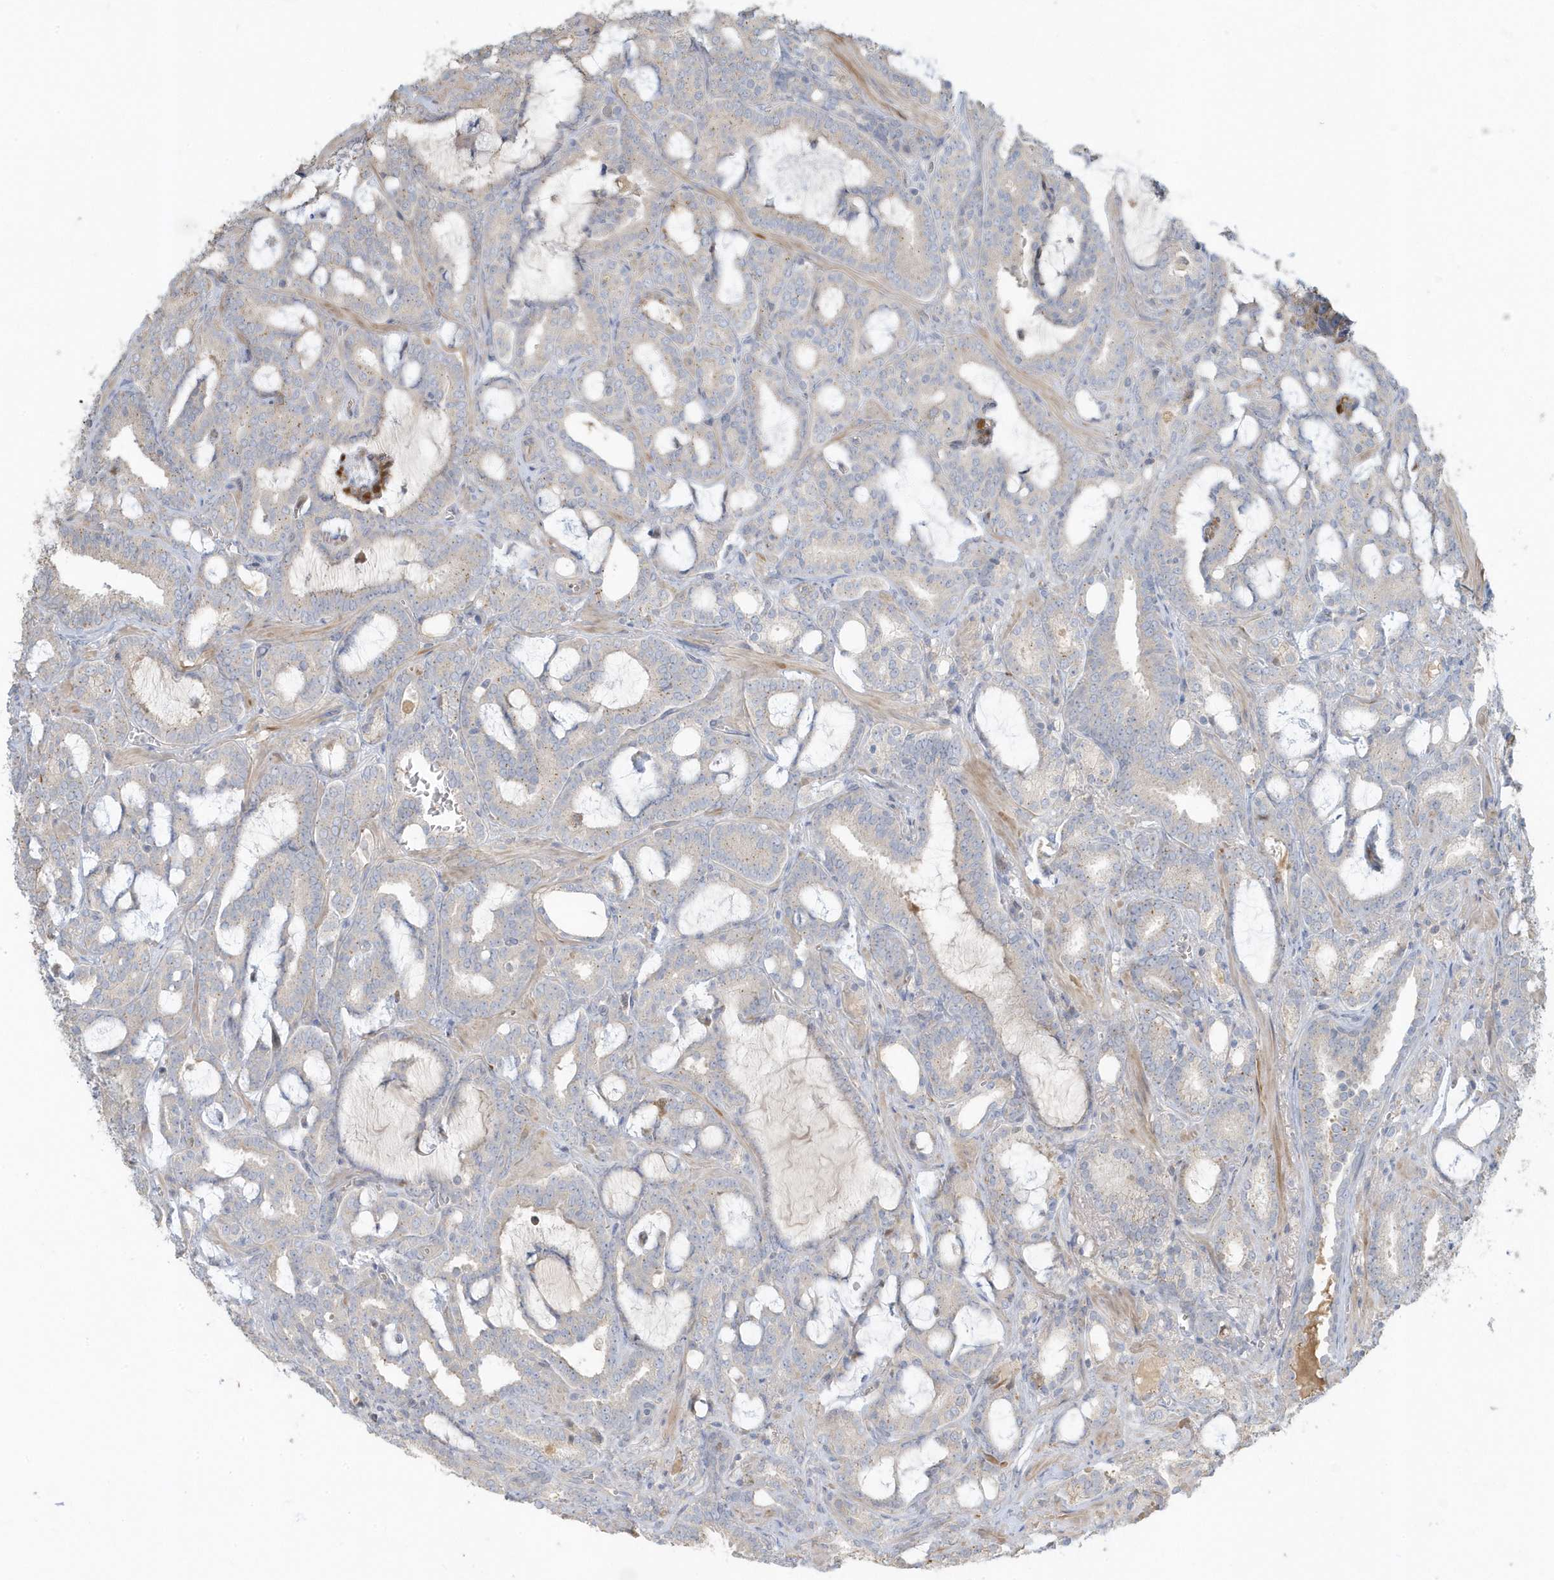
{"staining": {"intensity": "negative", "quantity": "none", "location": "none"}, "tissue": "prostate cancer", "cell_type": "Tumor cells", "image_type": "cancer", "snomed": [{"axis": "morphology", "description": "Adenocarcinoma, High grade"}, {"axis": "topography", "description": "Prostate and seminal vesicle, NOS"}], "caption": "A histopathology image of high-grade adenocarcinoma (prostate) stained for a protein reveals no brown staining in tumor cells. (DAB immunohistochemistry visualized using brightfield microscopy, high magnification).", "gene": "USP53", "patient": {"sex": "male", "age": 67}}